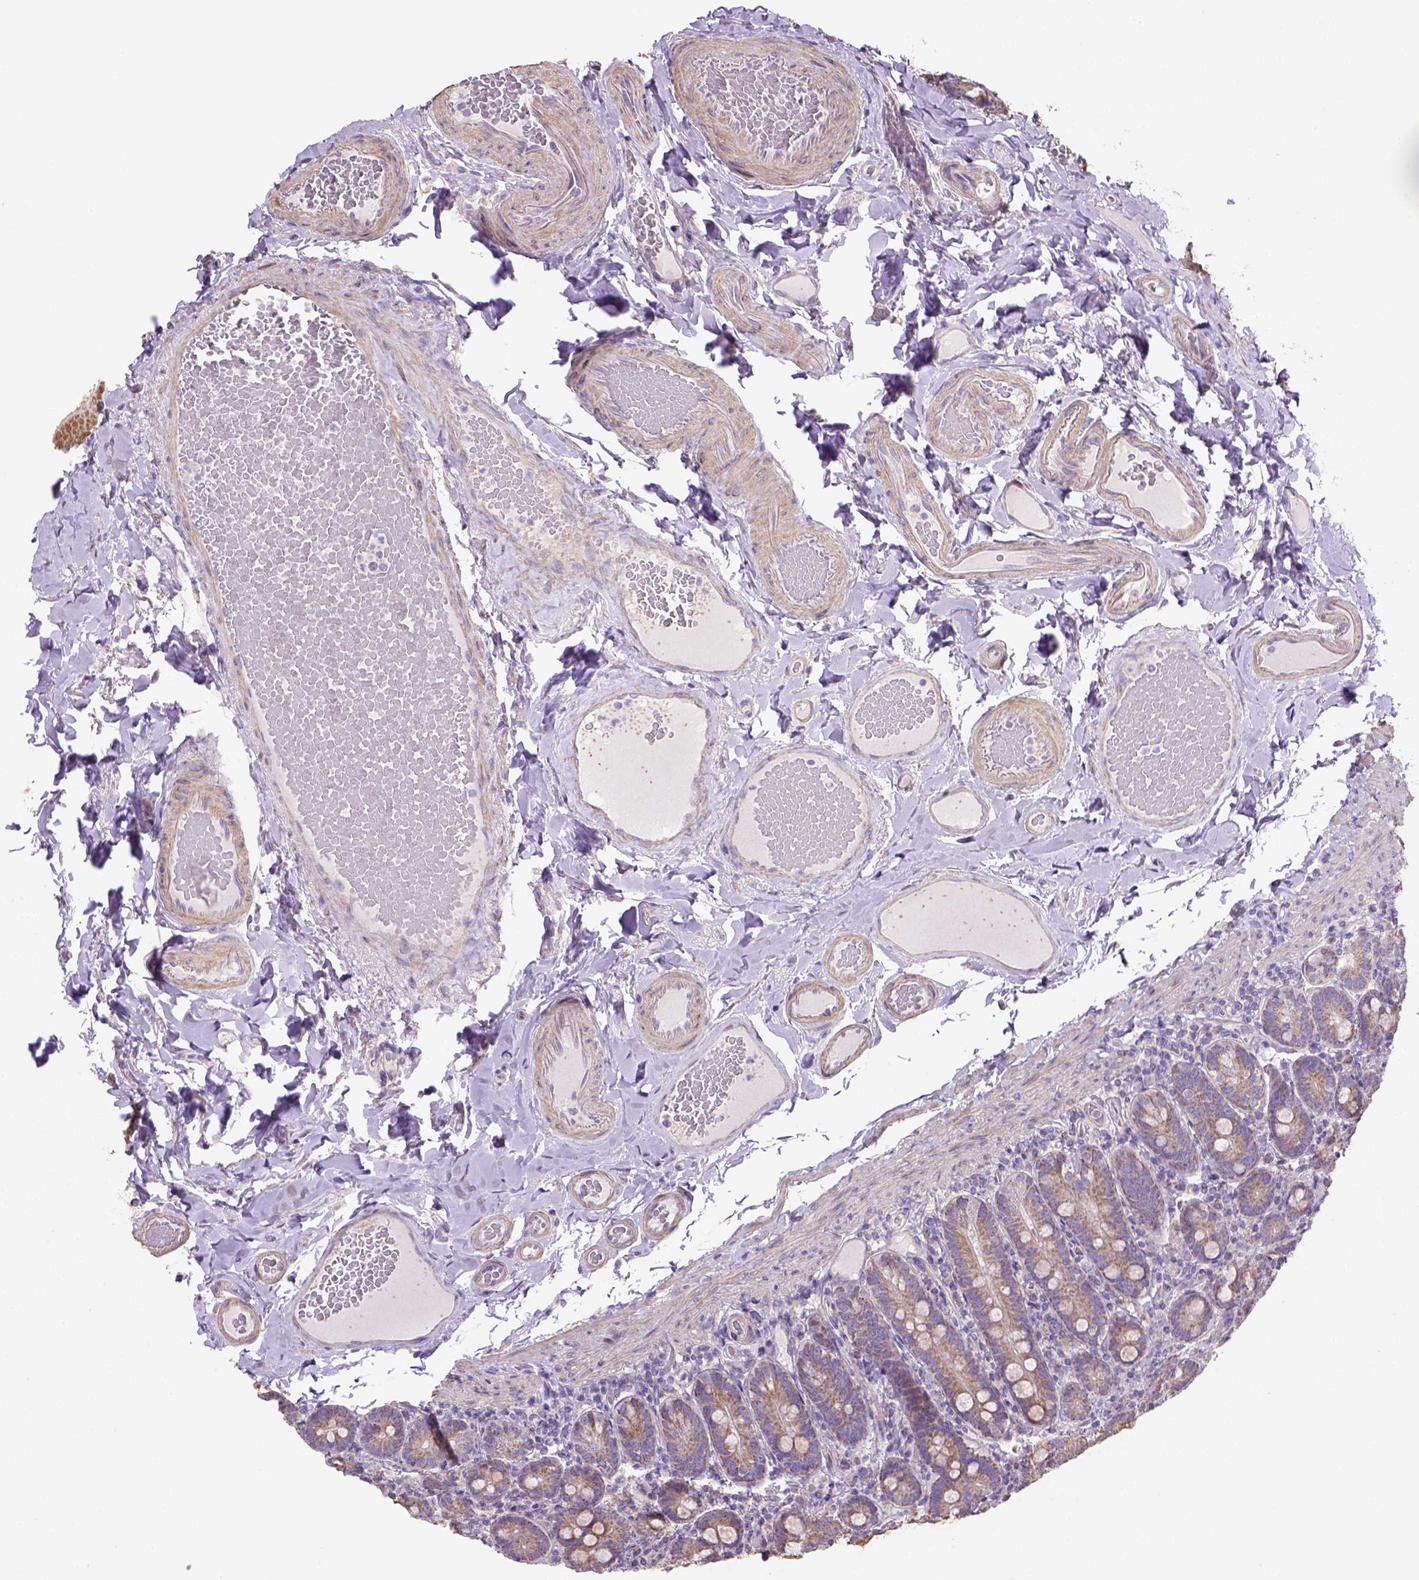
{"staining": {"intensity": "moderate", "quantity": ">75%", "location": "cytoplasmic/membranous"}, "tissue": "duodenum", "cell_type": "Glandular cells", "image_type": "normal", "snomed": [{"axis": "morphology", "description": "Normal tissue, NOS"}, {"axis": "topography", "description": "Duodenum"}], "caption": "About >75% of glandular cells in benign human duodenum exhibit moderate cytoplasmic/membranous protein staining as visualized by brown immunohistochemical staining.", "gene": "HTRA1", "patient": {"sex": "female", "age": 62}}